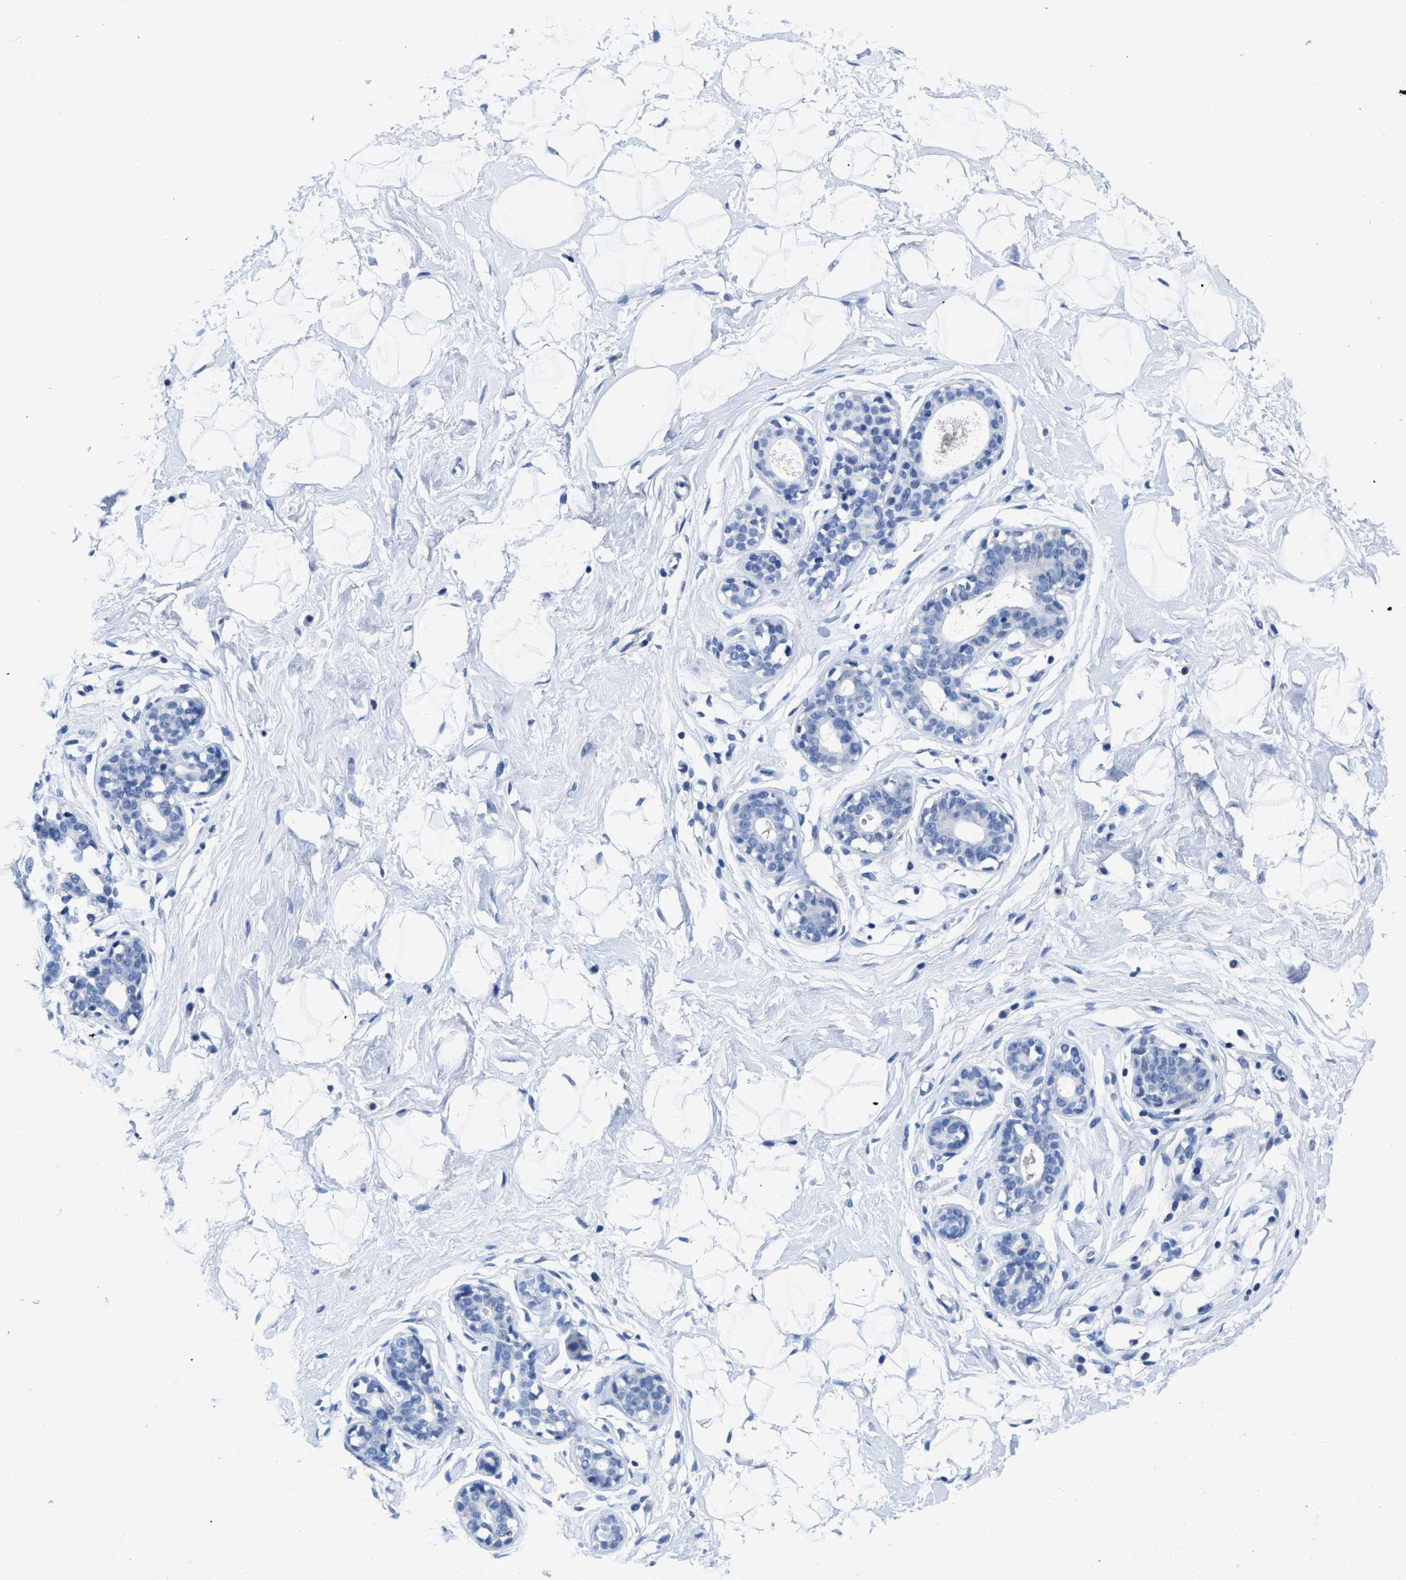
{"staining": {"intensity": "negative", "quantity": "none", "location": "none"}, "tissue": "breast", "cell_type": "Adipocytes", "image_type": "normal", "snomed": [{"axis": "morphology", "description": "Normal tissue, NOS"}, {"axis": "topography", "description": "Breast"}], "caption": "A histopathology image of breast stained for a protein displays no brown staining in adipocytes. The staining was performed using DAB to visualize the protein expression in brown, while the nuclei were stained in blue with hematoxylin (Magnification: 20x).", "gene": "PYY", "patient": {"sex": "female", "age": 23}}